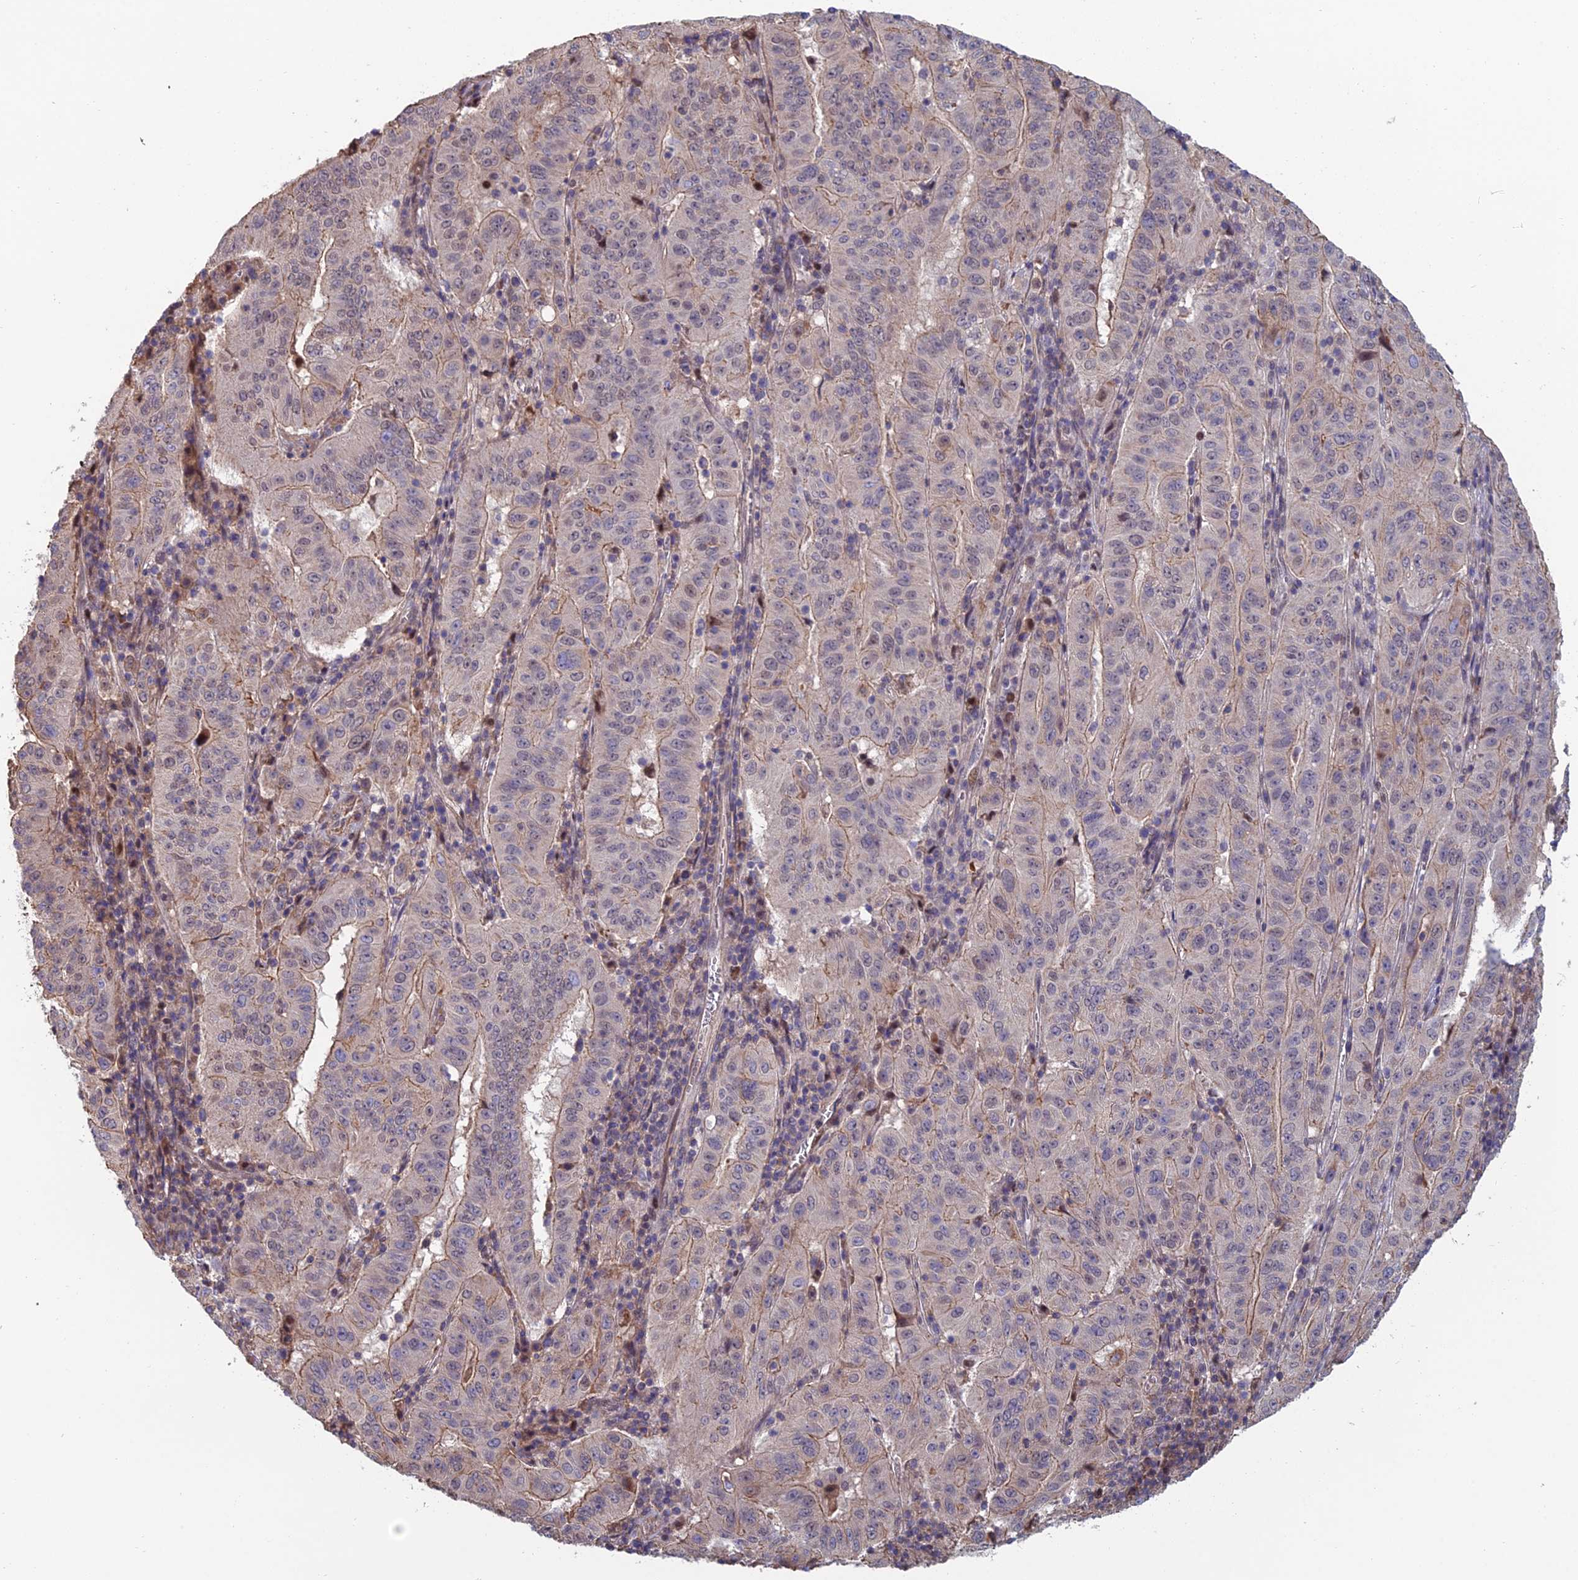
{"staining": {"intensity": "weak", "quantity": "25%-75%", "location": "cytoplasmic/membranous"}, "tissue": "pancreatic cancer", "cell_type": "Tumor cells", "image_type": "cancer", "snomed": [{"axis": "morphology", "description": "Adenocarcinoma, NOS"}, {"axis": "topography", "description": "Pancreas"}], "caption": "Immunohistochemistry (DAB) staining of pancreatic cancer (adenocarcinoma) reveals weak cytoplasmic/membranous protein expression in approximately 25%-75% of tumor cells. (DAB = brown stain, brightfield microscopy at high magnification).", "gene": "CCDC183", "patient": {"sex": "male", "age": 63}}